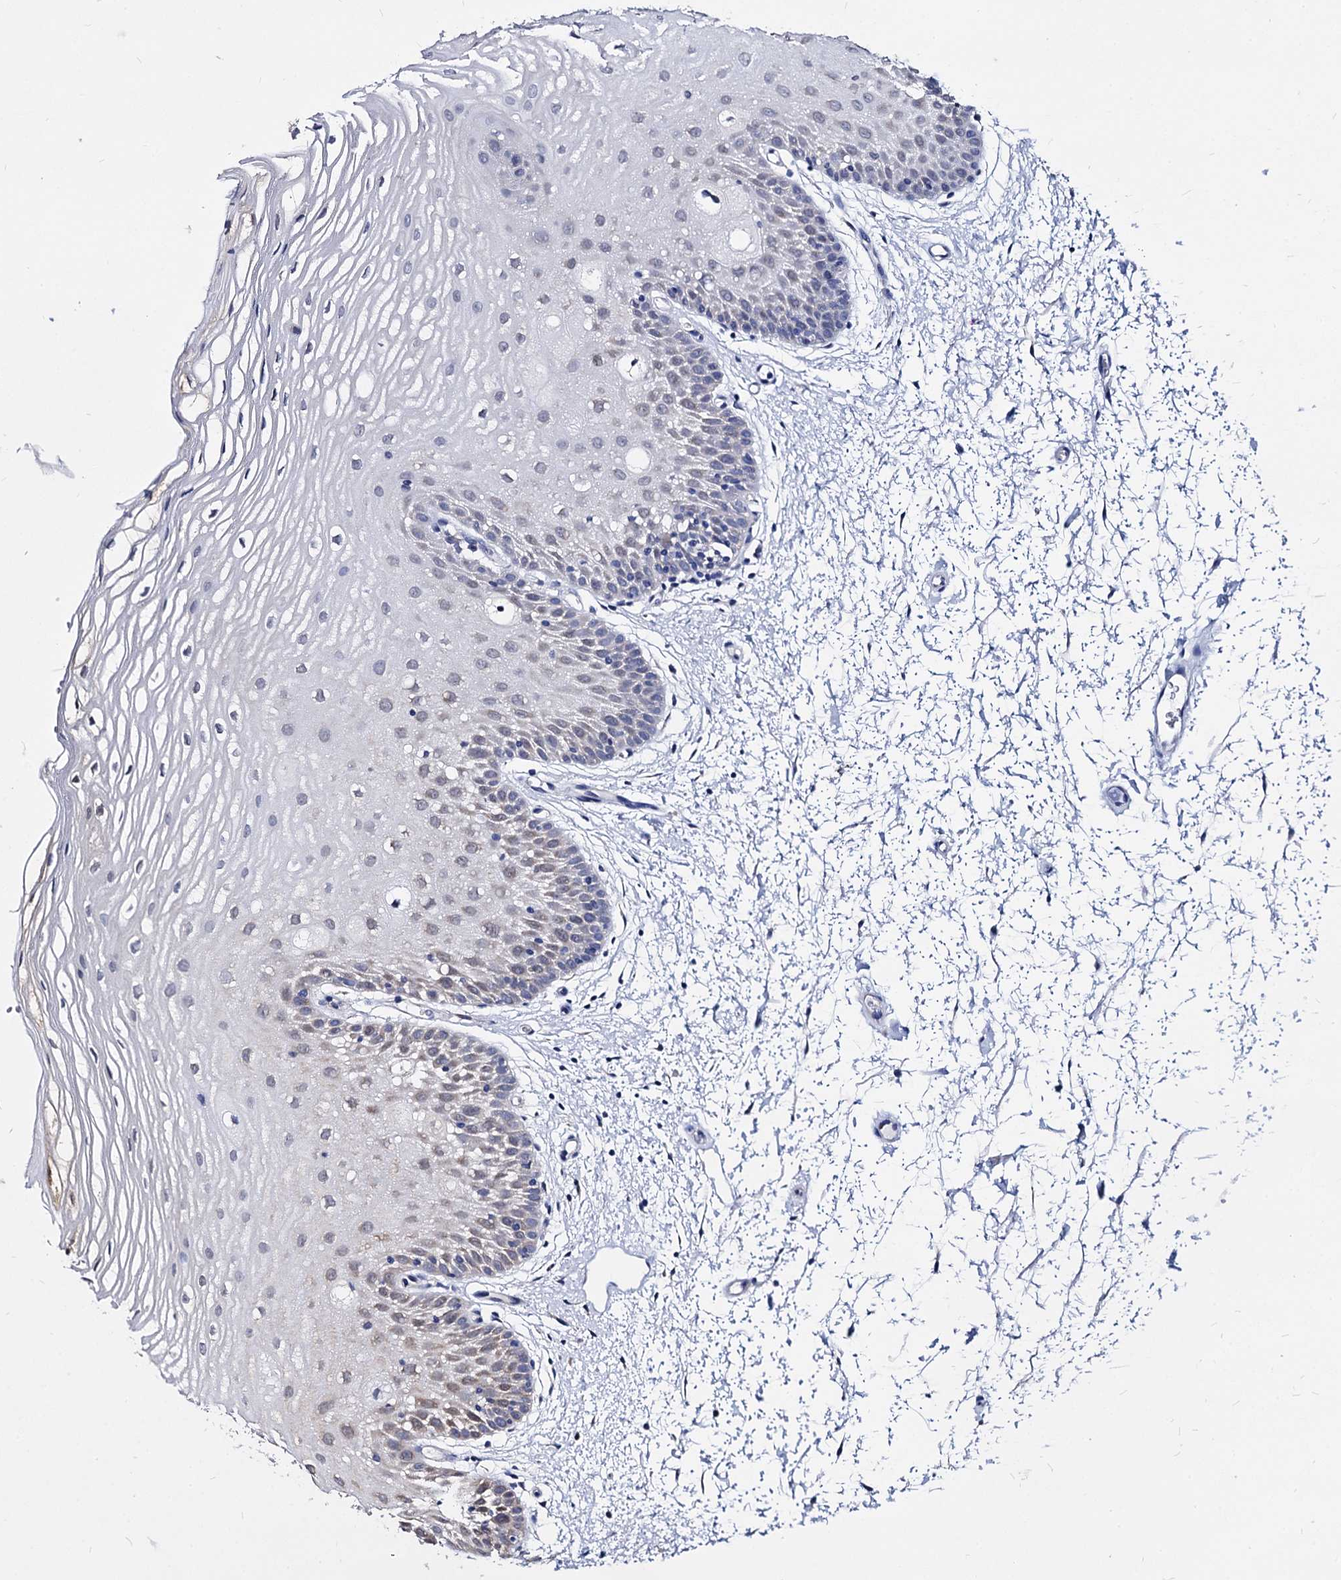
{"staining": {"intensity": "weak", "quantity": "<25%", "location": "cytoplasmic/membranous"}, "tissue": "oral mucosa", "cell_type": "Squamous epithelial cells", "image_type": "normal", "snomed": [{"axis": "morphology", "description": "Normal tissue, NOS"}, {"axis": "topography", "description": "Oral tissue"}, {"axis": "topography", "description": "Tounge, NOS"}], "caption": "DAB (3,3'-diaminobenzidine) immunohistochemical staining of benign oral mucosa demonstrates no significant expression in squamous epithelial cells. The staining was performed using DAB (3,3'-diaminobenzidine) to visualize the protein expression in brown, while the nuclei were stained in blue with hematoxylin (Magnification: 20x).", "gene": "NME1", "patient": {"sex": "female", "age": 73}}